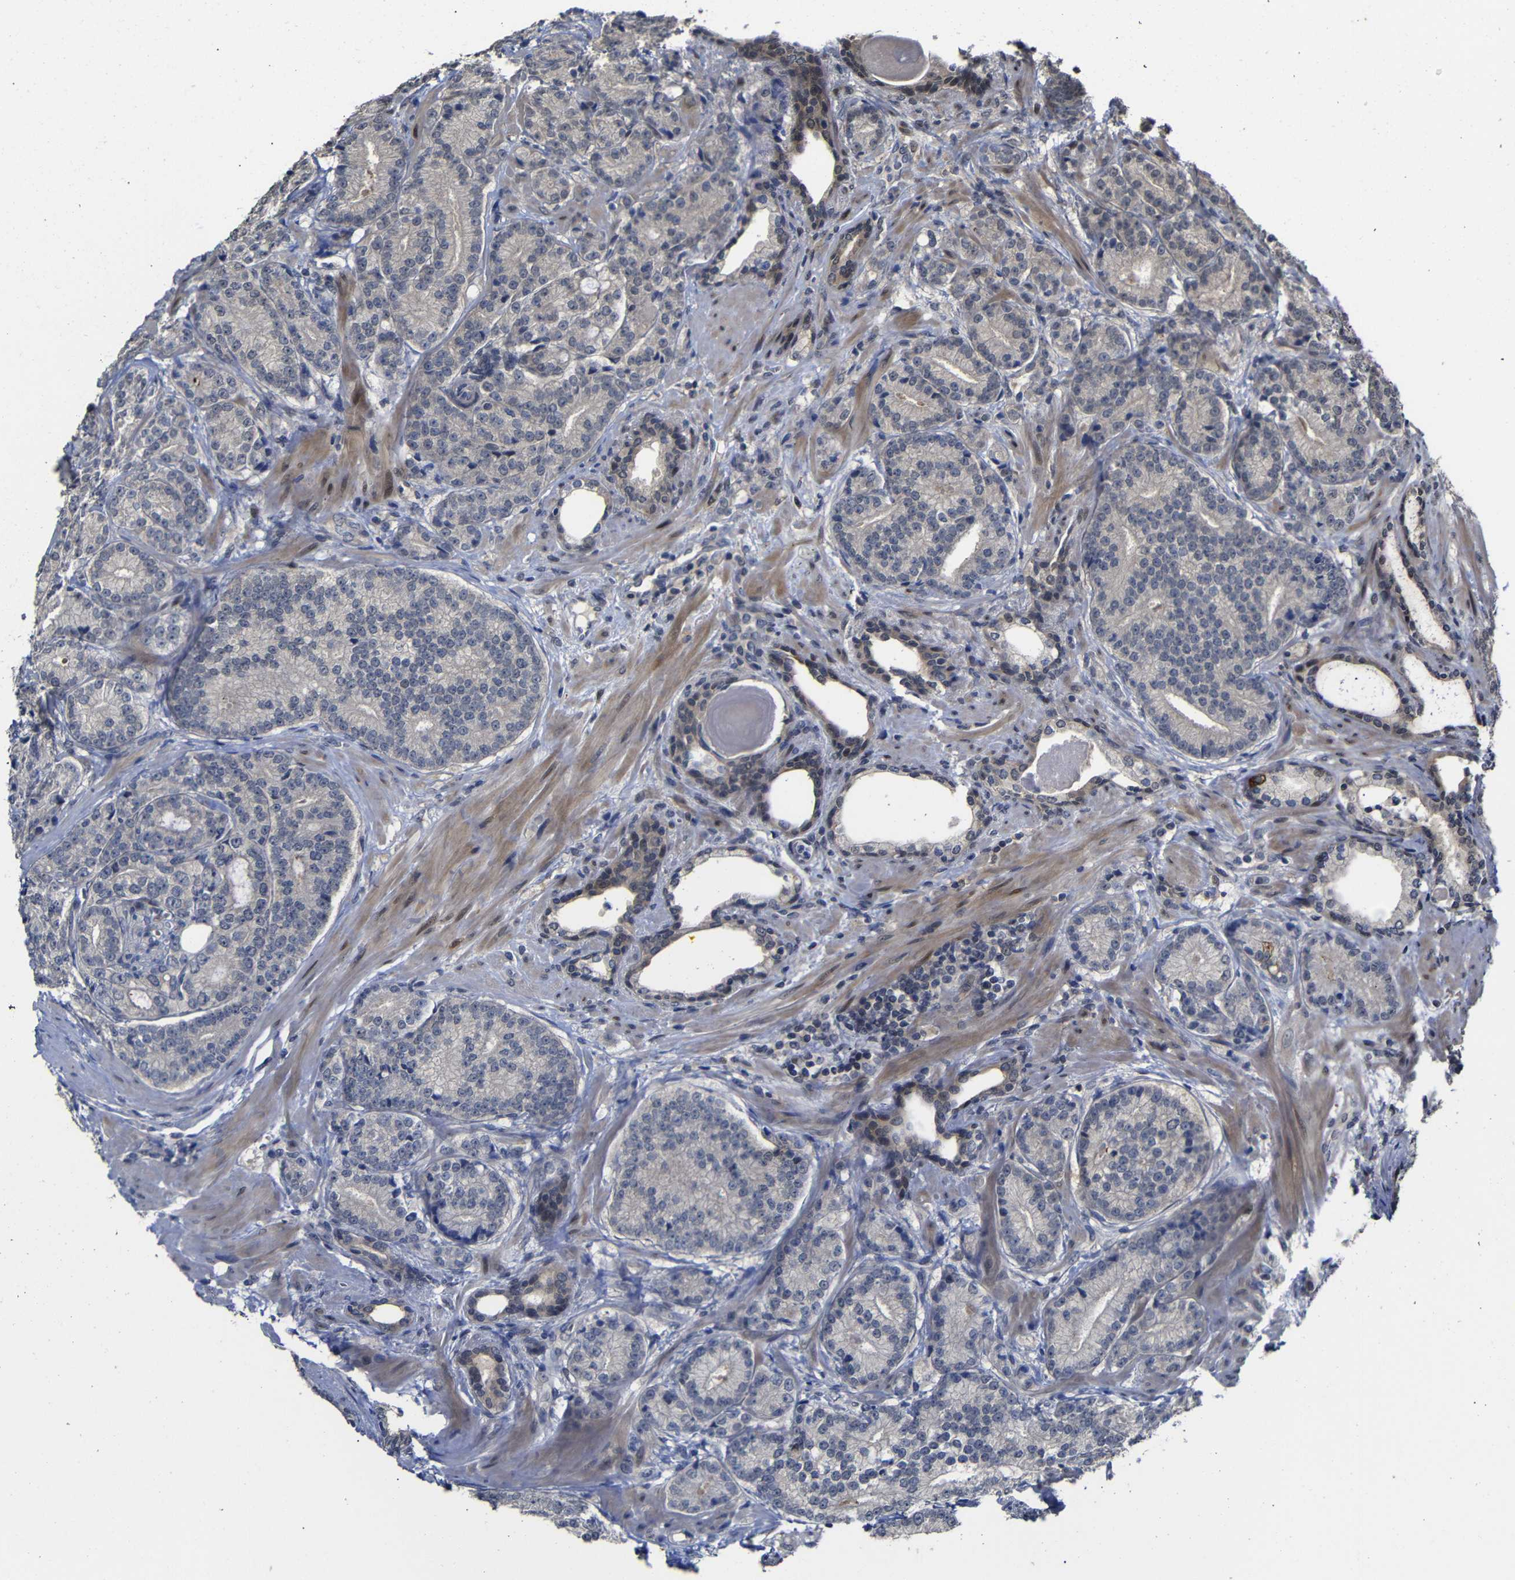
{"staining": {"intensity": "negative", "quantity": "none", "location": "none"}, "tissue": "prostate cancer", "cell_type": "Tumor cells", "image_type": "cancer", "snomed": [{"axis": "morphology", "description": "Adenocarcinoma, High grade"}, {"axis": "topography", "description": "Prostate"}], "caption": "IHC photomicrograph of prostate high-grade adenocarcinoma stained for a protein (brown), which reveals no positivity in tumor cells. (DAB immunohistochemistry (IHC), high magnification).", "gene": "ATG12", "patient": {"sex": "male", "age": 61}}